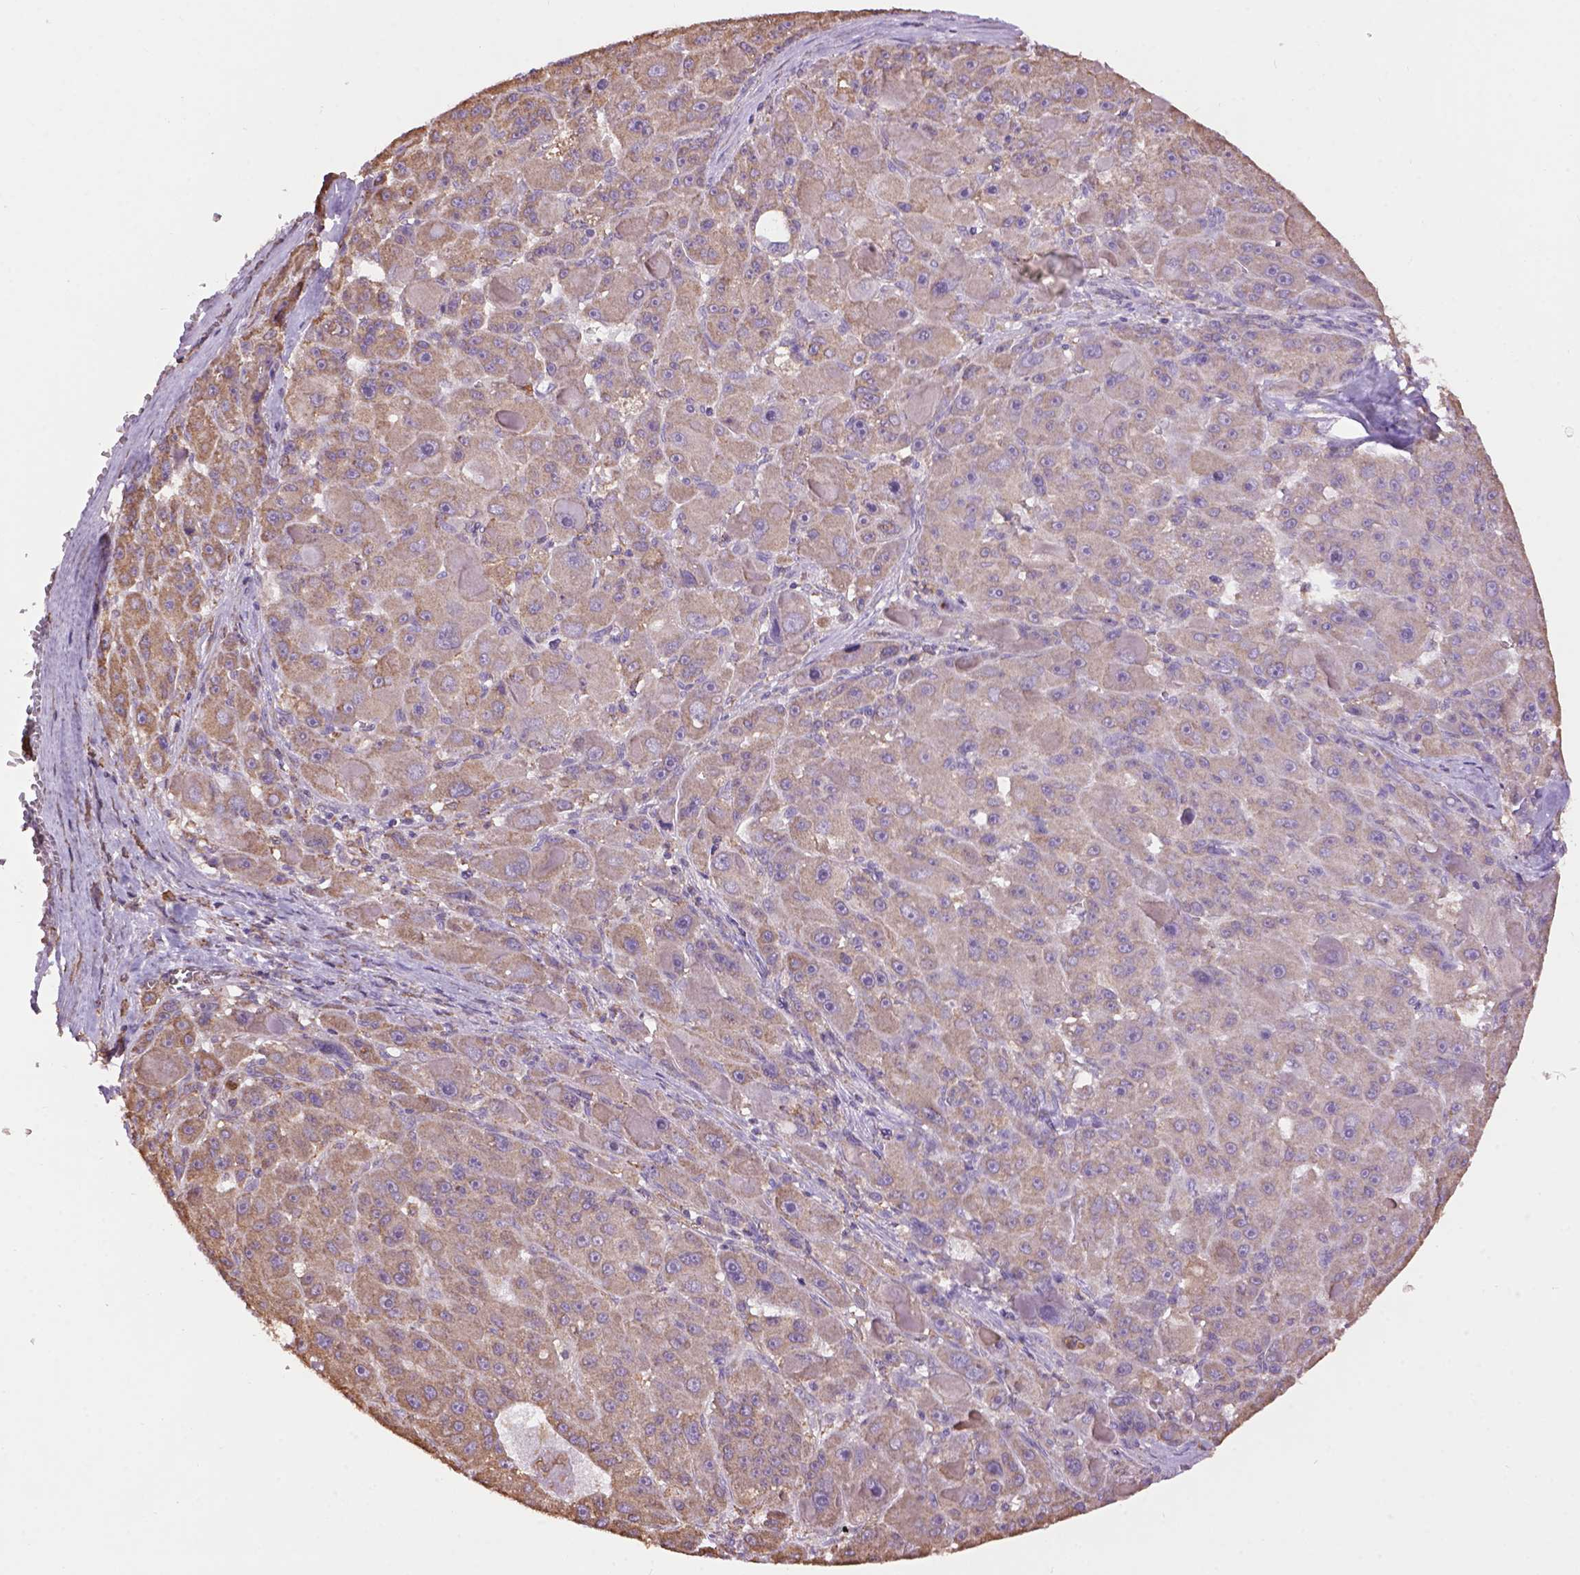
{"staining": {"intensity": "weak", "quantity": "25%-75%", "location": "cytoplasmic/membranous"}, "tissue": "liver cancer", "cell_type": "Tumor cells", "image_type": "cancer", "snomed": [{"axis": "morphology", "description": "Carcinoma, Hepatocellular, NOS"}, {"axis": "topography", "description": "Liver"}], "caption": "Liver hepatocellular carcinoma stained for a protein shows weak cytoplasmic/membranous positivity in tumor cells. Nuclei are stained in blue.", "gene": "PPP2R5E", "patient": {"sex": "male", "age": 76}}